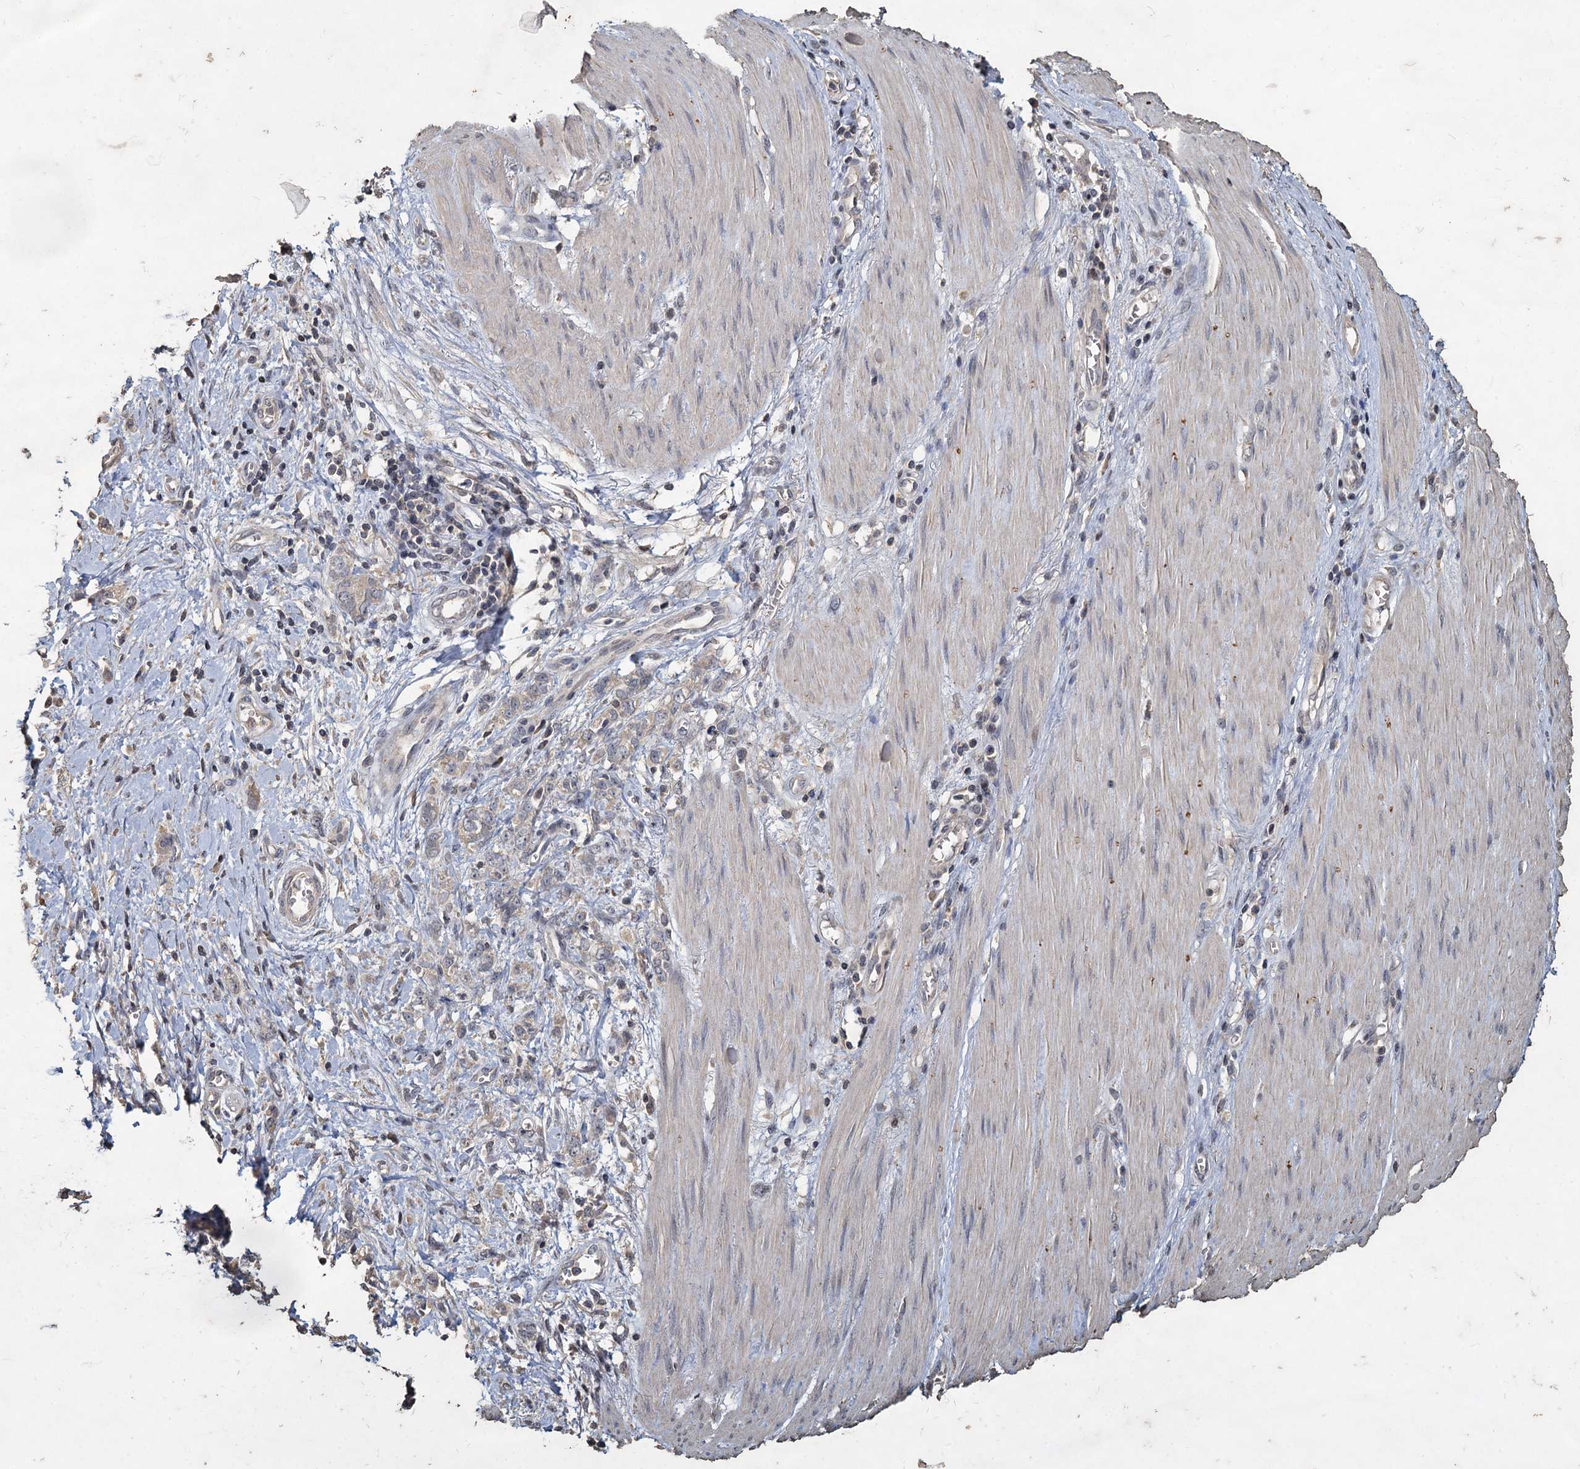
{"staining": {"intensity": "negative", "quantity": "none", "location": "none"}, "tissue": "stomach cancer", "cell_type": "Tumor cells", "image_type": "cancer", "snomed": [{"axis": "morphology", "description": "Adenocarcinoma, NOS"}, {"axis": "topography", "description": "Stomach"}], "caption": "Immunohistochemical staining of adenocarcinoma (stomach) demonstrates no significant expression in tumor cells.", "gene": "CCDC61", "patient": {"sex": "female", "age": 76}}